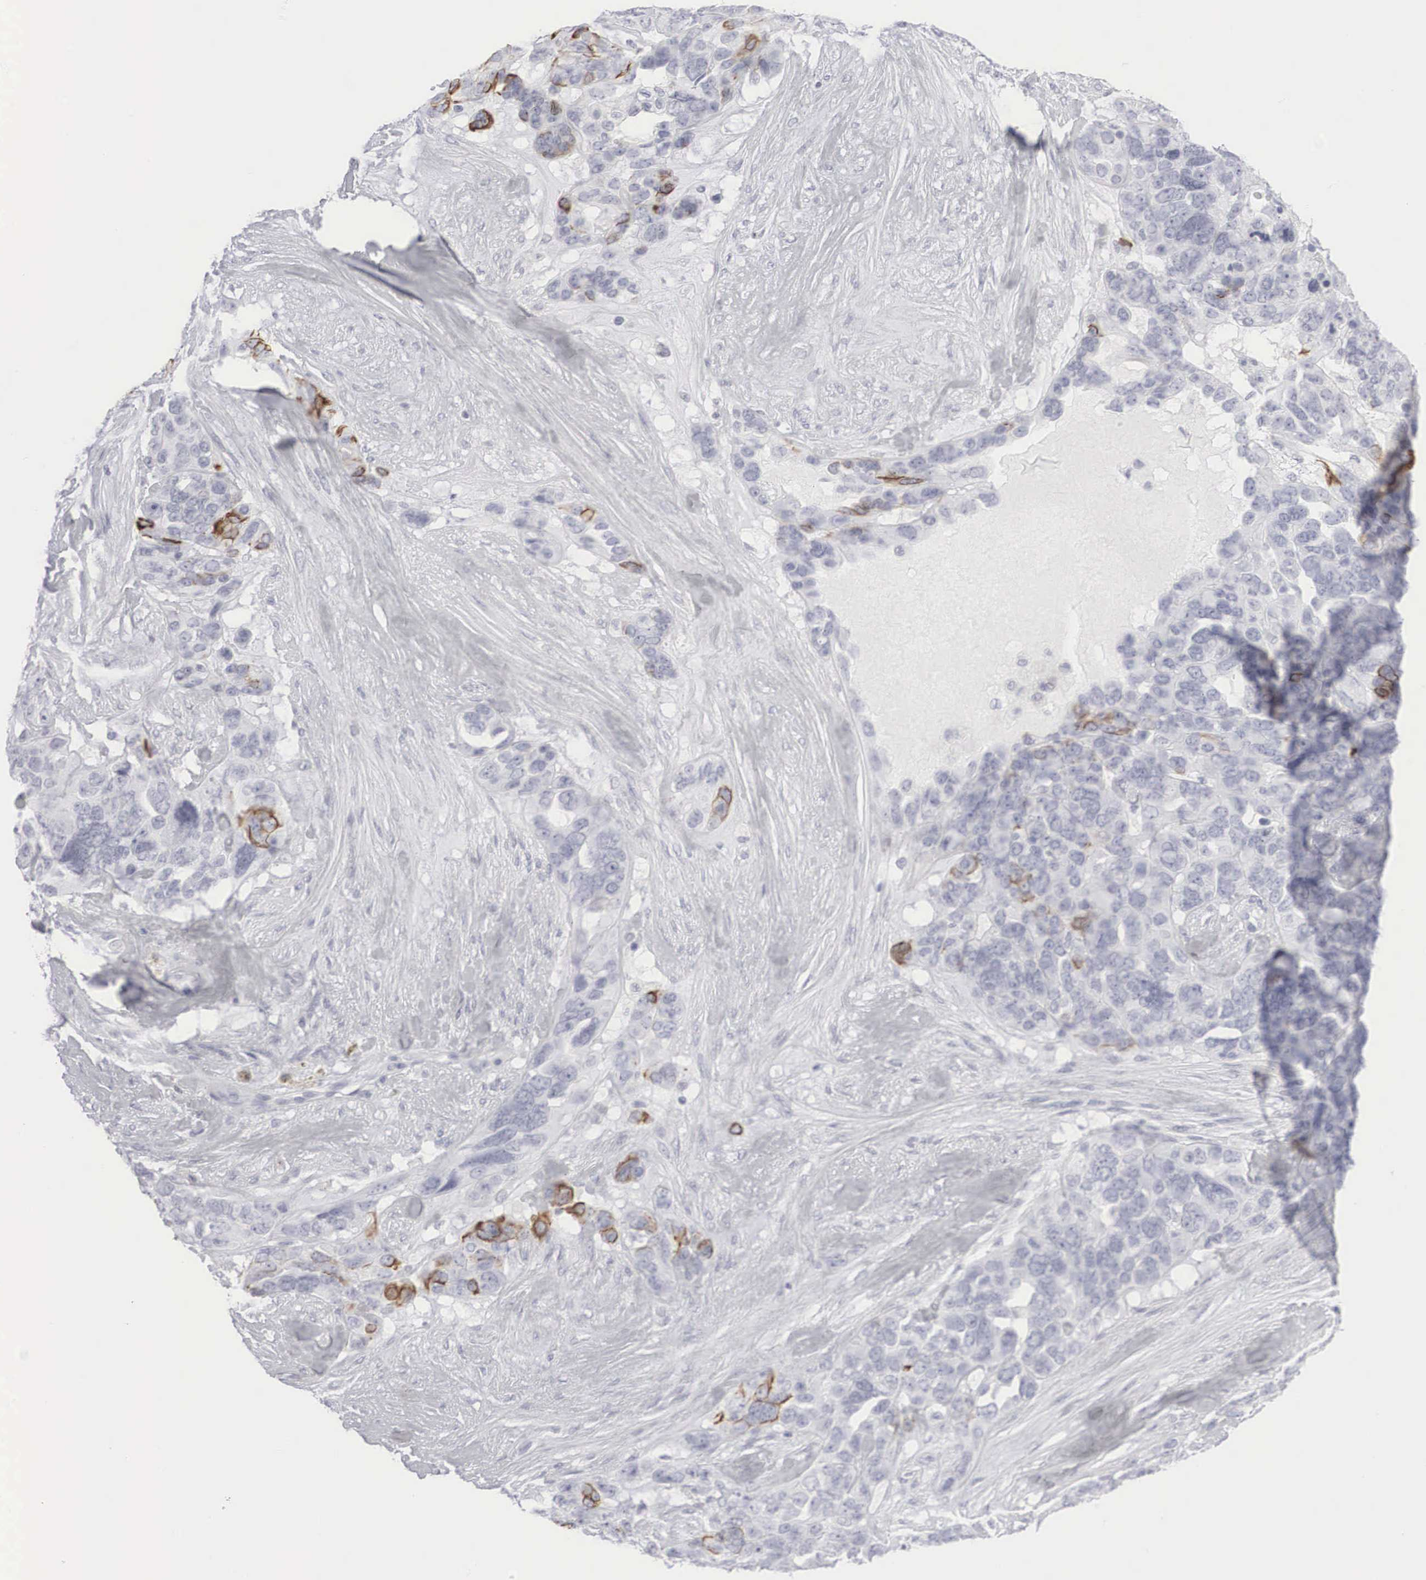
{"staining": {"intensity": "moderate", "quantity": "<25%", "location": "cytoplasmic/membranous"}, "tissue": "ovarian cancer", "cell_type": "Tumor cells", "image_type": "cancer", "snomed": [{"axis": "morphology", "description": "Cystadenocarcinoma, serous, NOS"}, {"axis": "topography", "description": "Ovary"}], "caption": "Ovarian serous cystadenocarcinoma stained with a protein marker shows moderate staining in tumor cells.", "gene": "KRT14", "patient": {"sex": "female", "age": 63}}